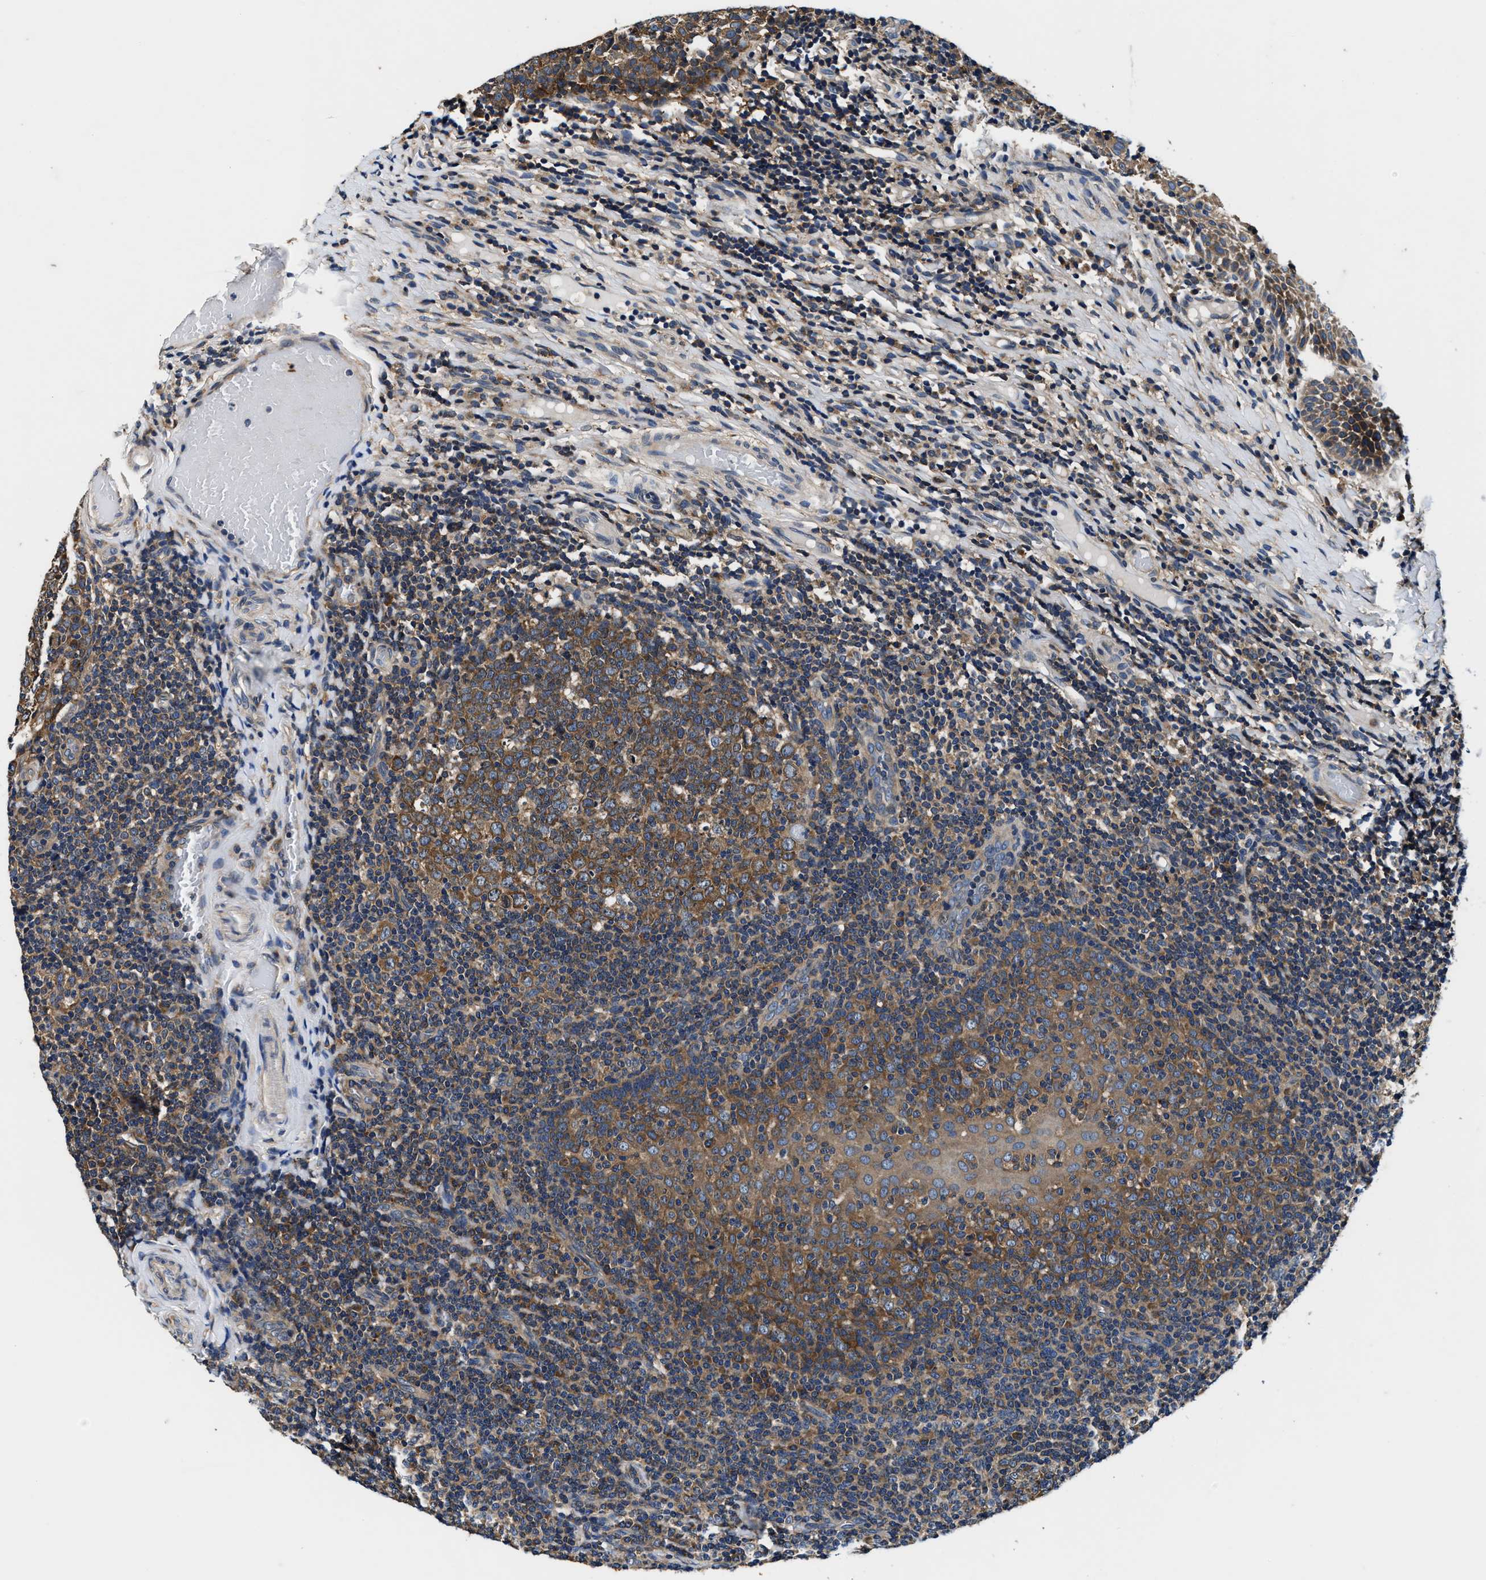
{"staining": {"intensity": "moderate", "quantity": ">75%", "location": "cytoplasmic/membranous"}, "tissue": "tonsil", "cell_type": "Germinal center cells", "image_type": "normal", "snomed": [{"axis": "morphology", "description": "Normal tissue, NOS"}, {"axis": "topography", "description": "Tonsil"}], "caption": "About >75% of germinal center cells in unremarkable human tonsil reveal moderate cytoplasmic/membranous protein expression as visualized by brown immunohistochemical staining.", "gene": "PI4KB", "patient": {"sex": "female", "age": 19}}